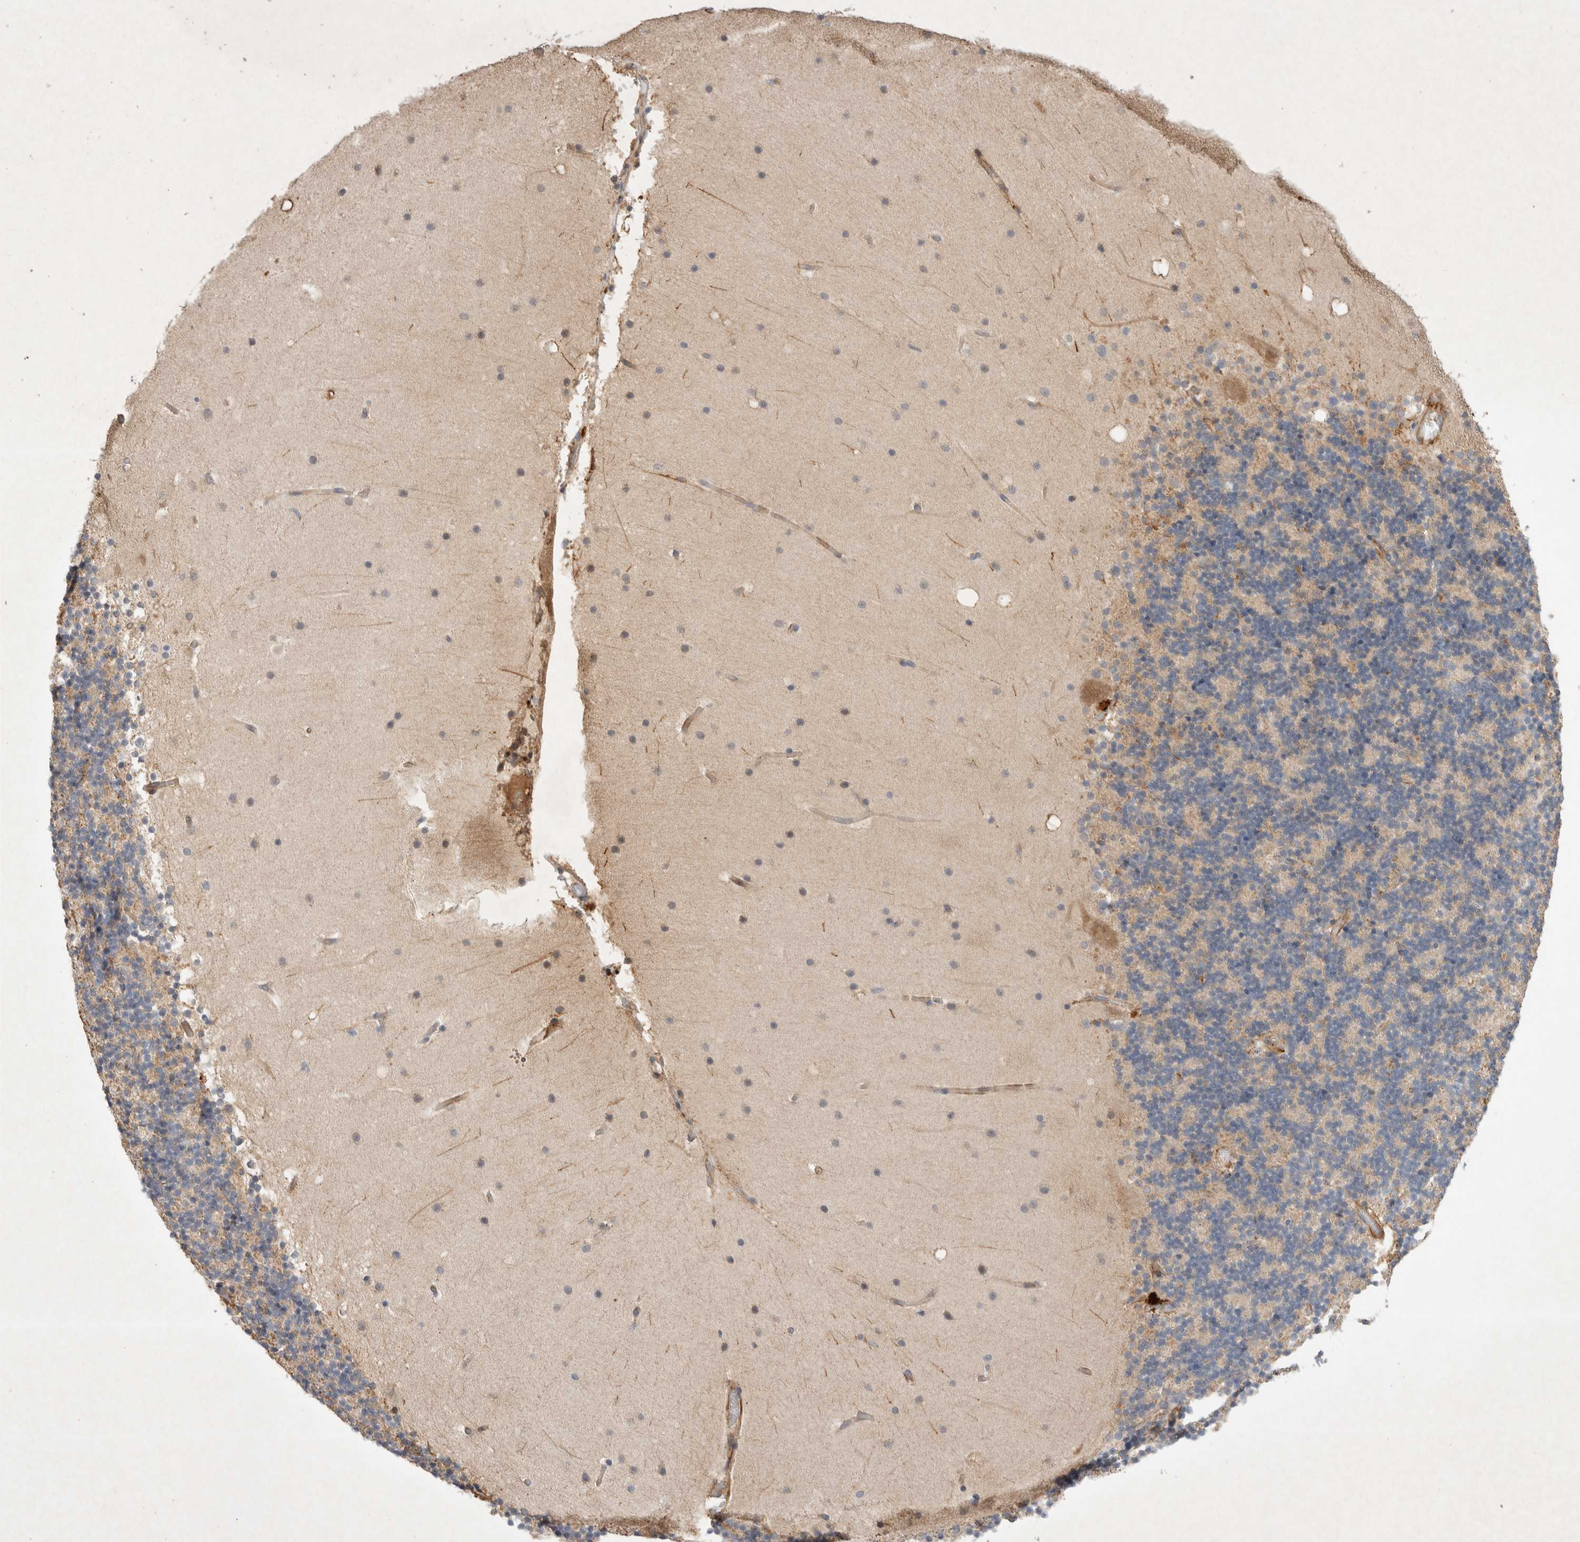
{"staining": {"intensity": "negative", "quantity": "none", "location": "none"}, "tissue": "cerebellum", "cell_type": "Cells in granular layer", "image_type": "normal", "snomed": [{"axis": "morphology", "description": "Normal tissue, NOS"}, {"axis": "topography", "description": "Cerebellum"}], "caption": "Cells in granular layer show no significant positivity in normal cerebellum. (DAB (3,3'-diaminobenzidine) immunohistochemistry (IHC) with hematoxylin counter stain).", "gene": "NMU", "patient": {"sex": "male", "age": 57}}